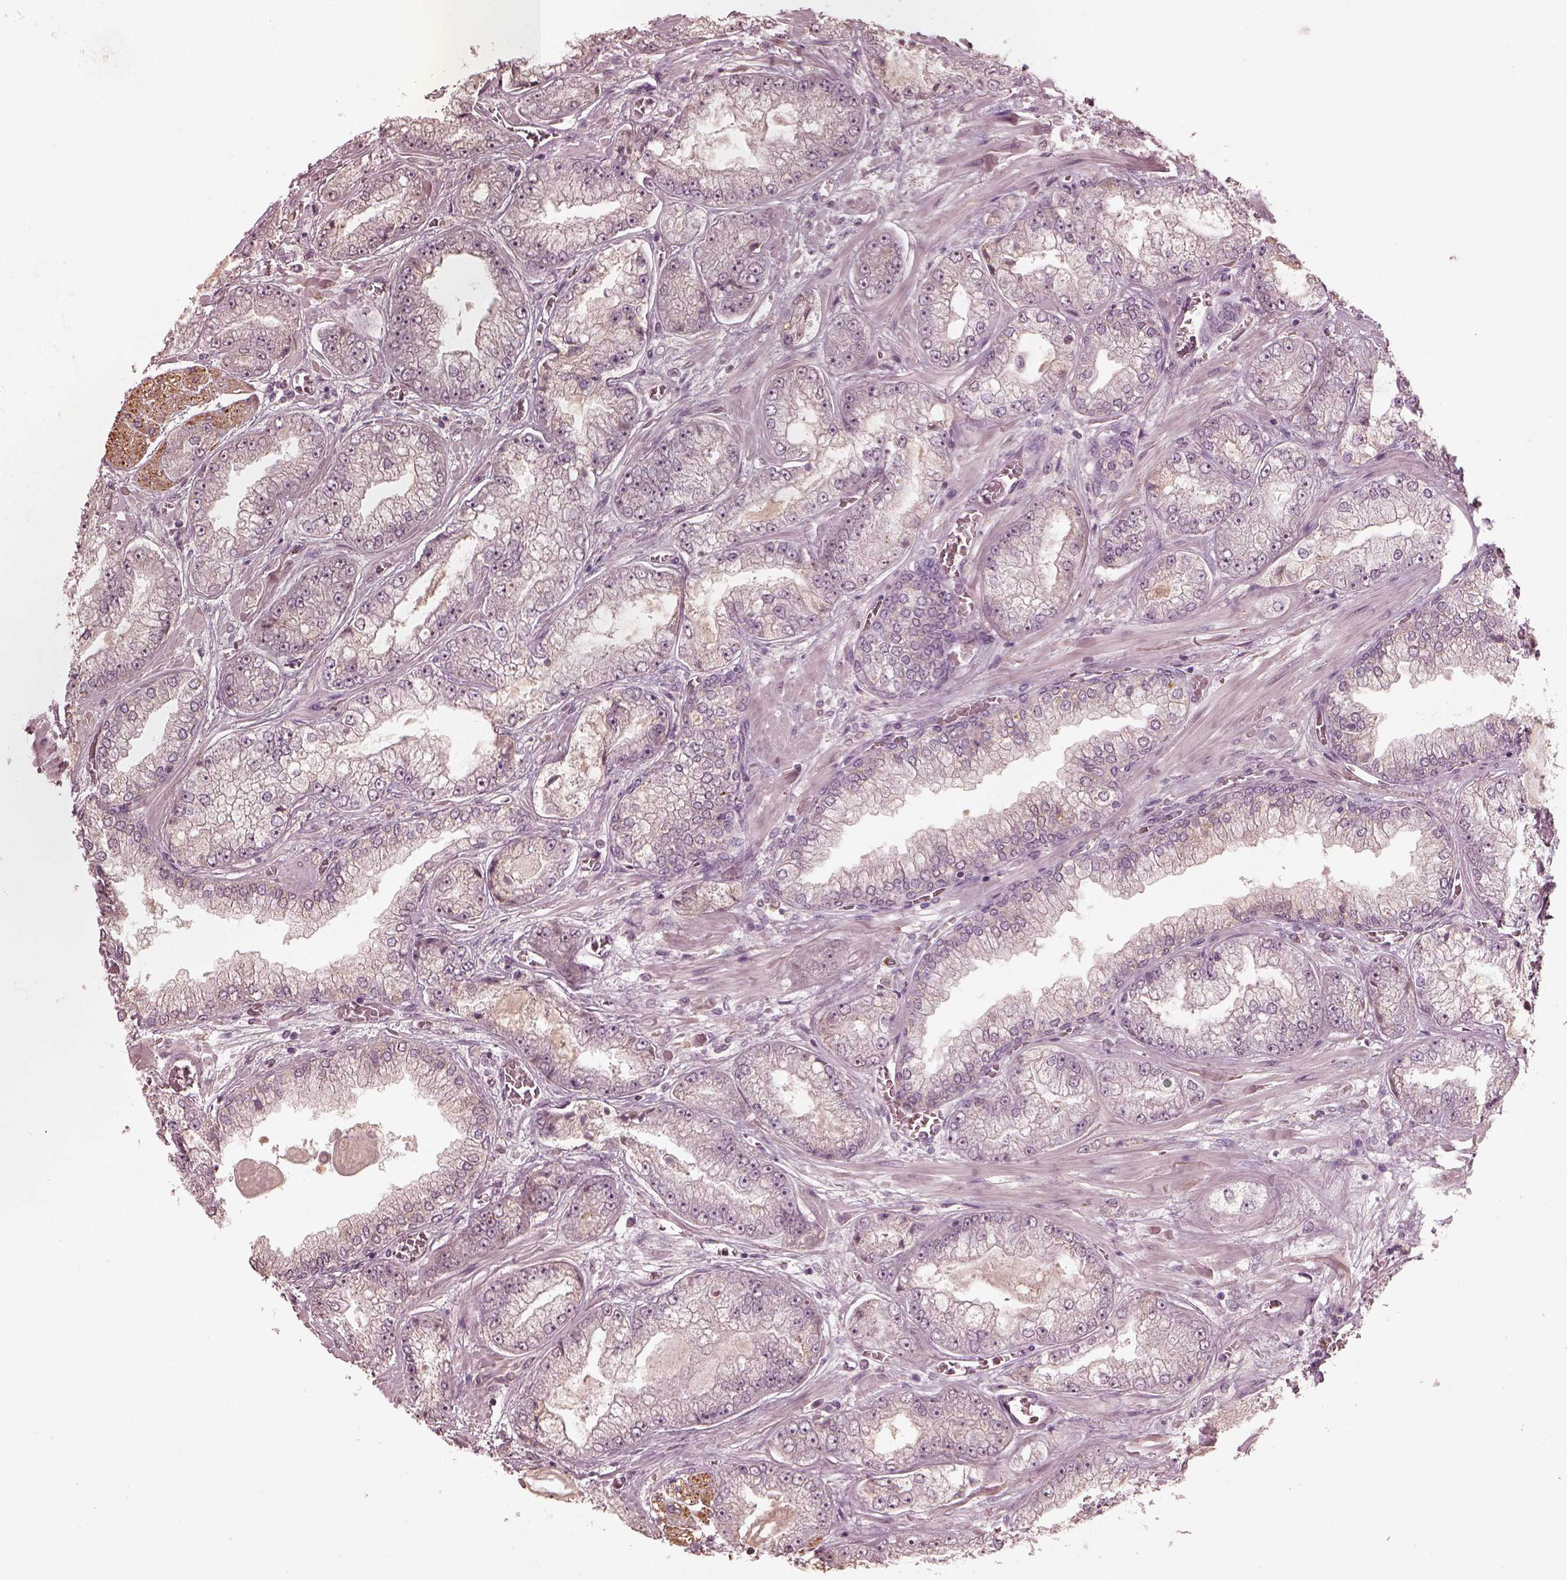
{"staining": {"intensity": "negative", "quantity": "none", "location": "none"}, "tissue": "prostate cancer", "cell_type": "Tumor cells", "image_type": "cancer", "snomed": [{"axis": "morphology", "description": "Adenocarcinoma, Low grade"}, {"axis": "topography", "description": "Prostate"}], "caption": "An immunohistochemistry (IHC) micrograph of prostate cancer is shown. There is no staining in tumor cells of prostate cancer. The staining is performed using DAB (3,3'-diaminobenzidine) brown chromogen with nuclei counter-stained in using hematoxylin.", "gene": "CALR3", "patient": {"sex": "male", "age": 57}}